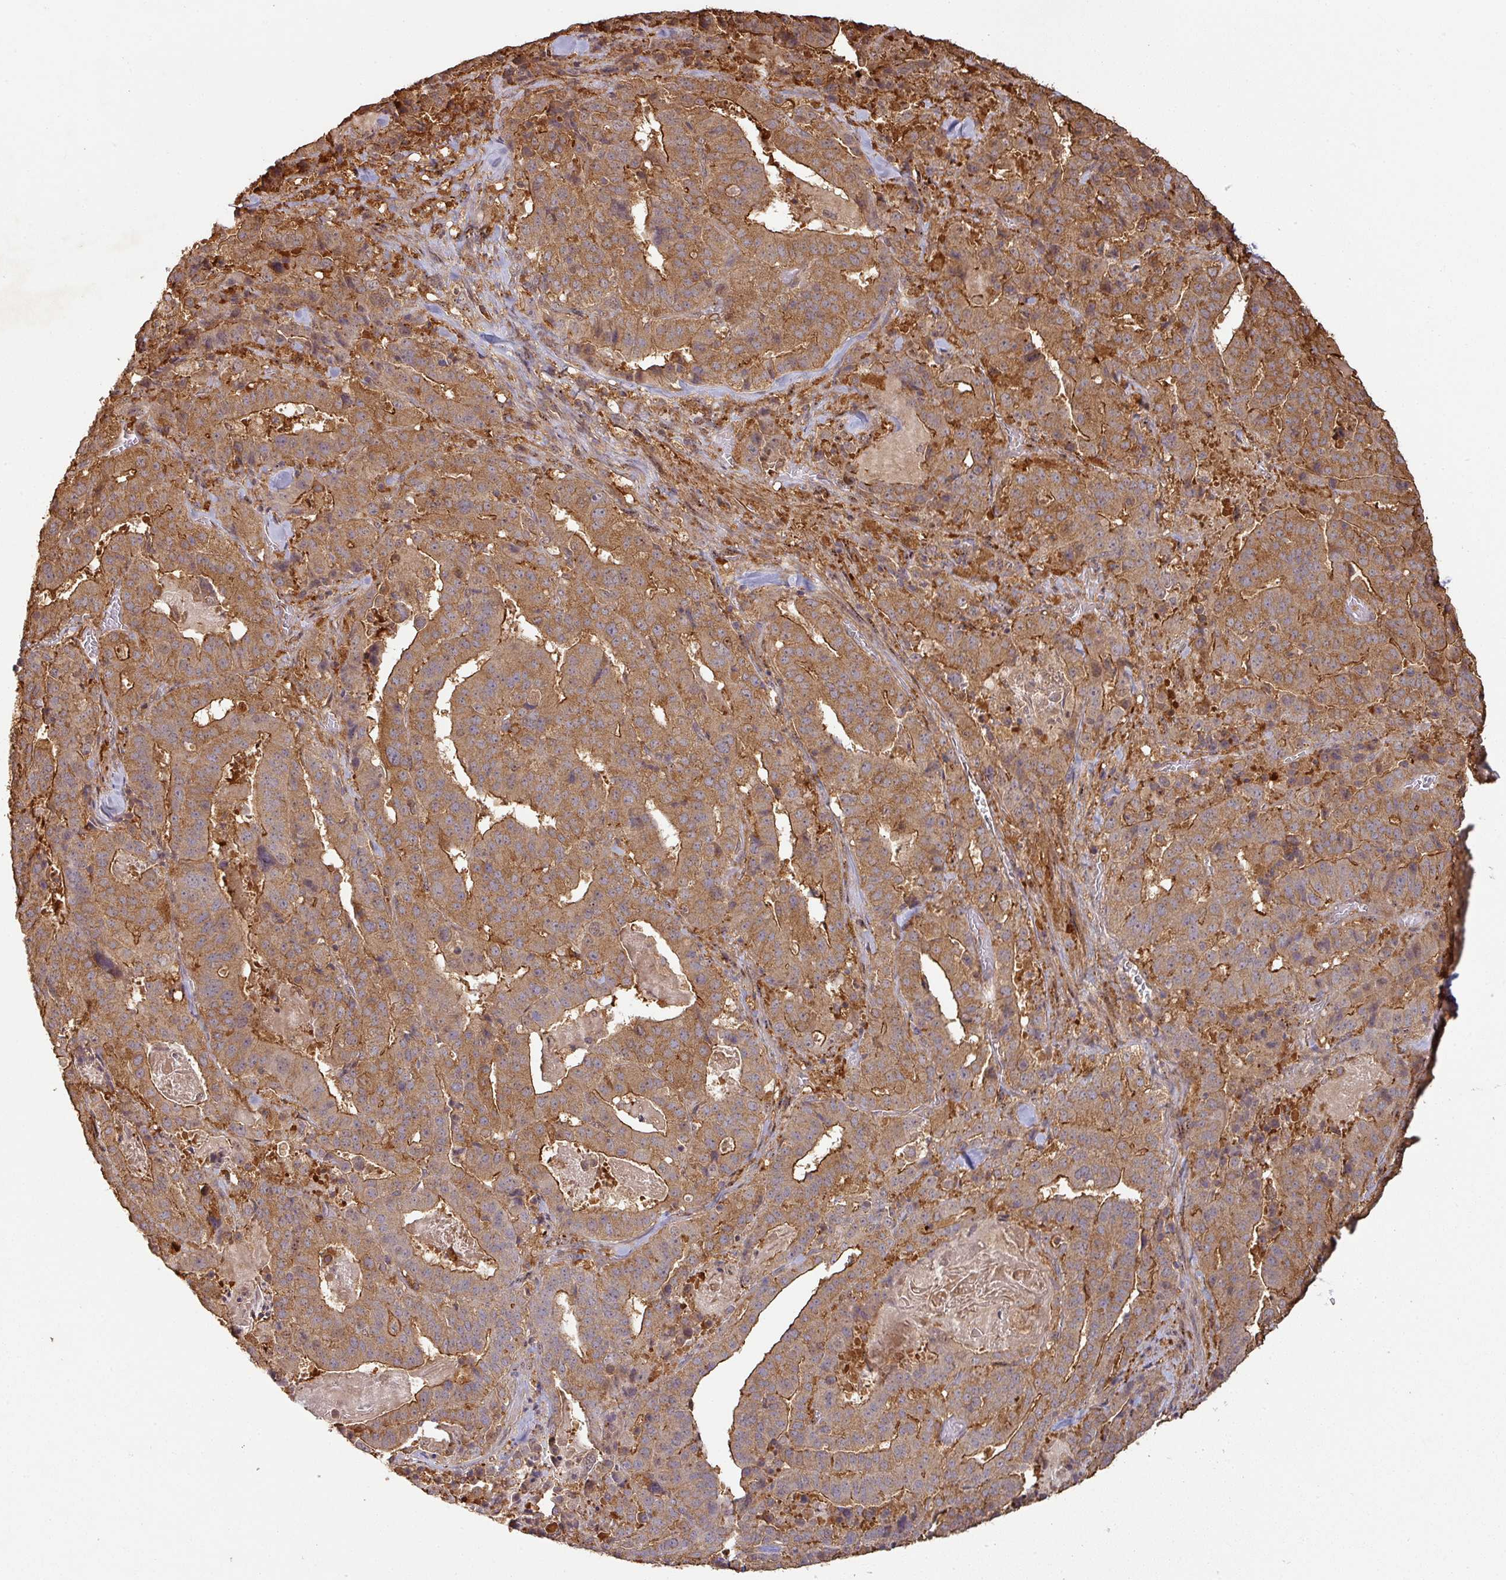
{"staining": {"intensity": "moderate", "quantity": ">75%", "location": "cytoplasmic/membranous"}, "tissue": "stomach cancer", "cell_type": "Tumor cells", "image_type": "cancer", "snomed": [{"axis": "morphology", "description": "Adenocarcinoma, NOS"}, {"axis": "topography", "description": "Stomach"}], "caption": "Stomach adenocarcinoma tissue reveals moderate cytoplasmic/membranous staining in about >75% of tumor cells, visualized by immunohistochemistry. The staining was performed using DAB to visualize the protein expression in brown, while the nuclei were stained in blue with hematoxylin (Magnification: 20x).", "gene": "ZNF322", "patient": {"sex": "male", "age": 48}}